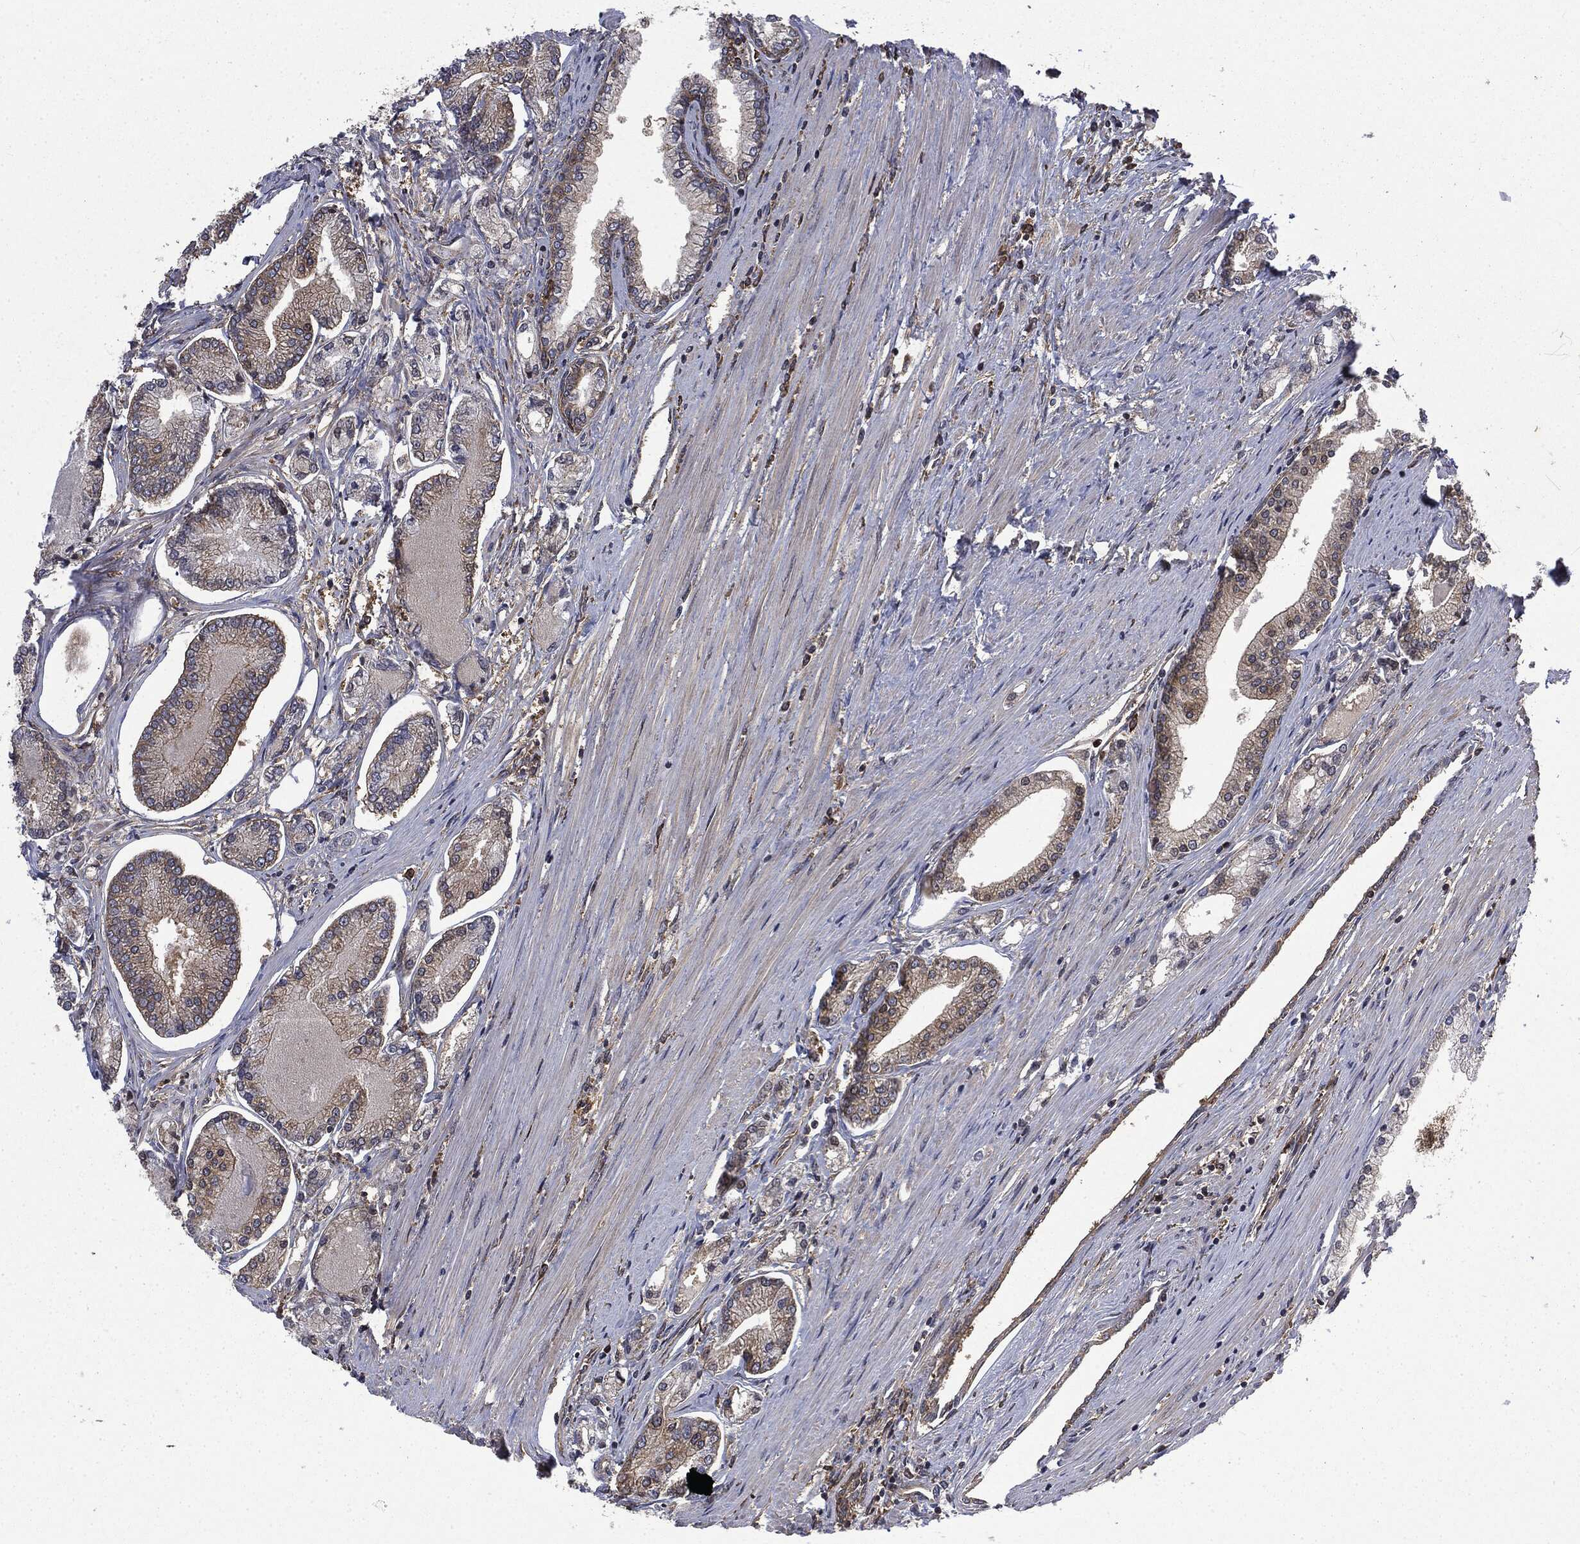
{"staining": {"intensity": "weak", "quantity": "25%-75%", "location": "cytoplasmic/membranous"}, "tissue": "prostate cancer", "cell_type": "Tumor cells", "image_type": "cancer", "snomed": [{"axis": "morphology", "description": "Adenocarcinoma, Low grade"}, {"axis": "topography", "description": "Prostate"}], "caption": "The micrograph demonstrates a brown stain indicating the presence of a protein in the cytoplasmic/membranous of tumor cells in prostate cancer.", "gene": "SNX5", "patient": {"sex": "male", "age": 72}}